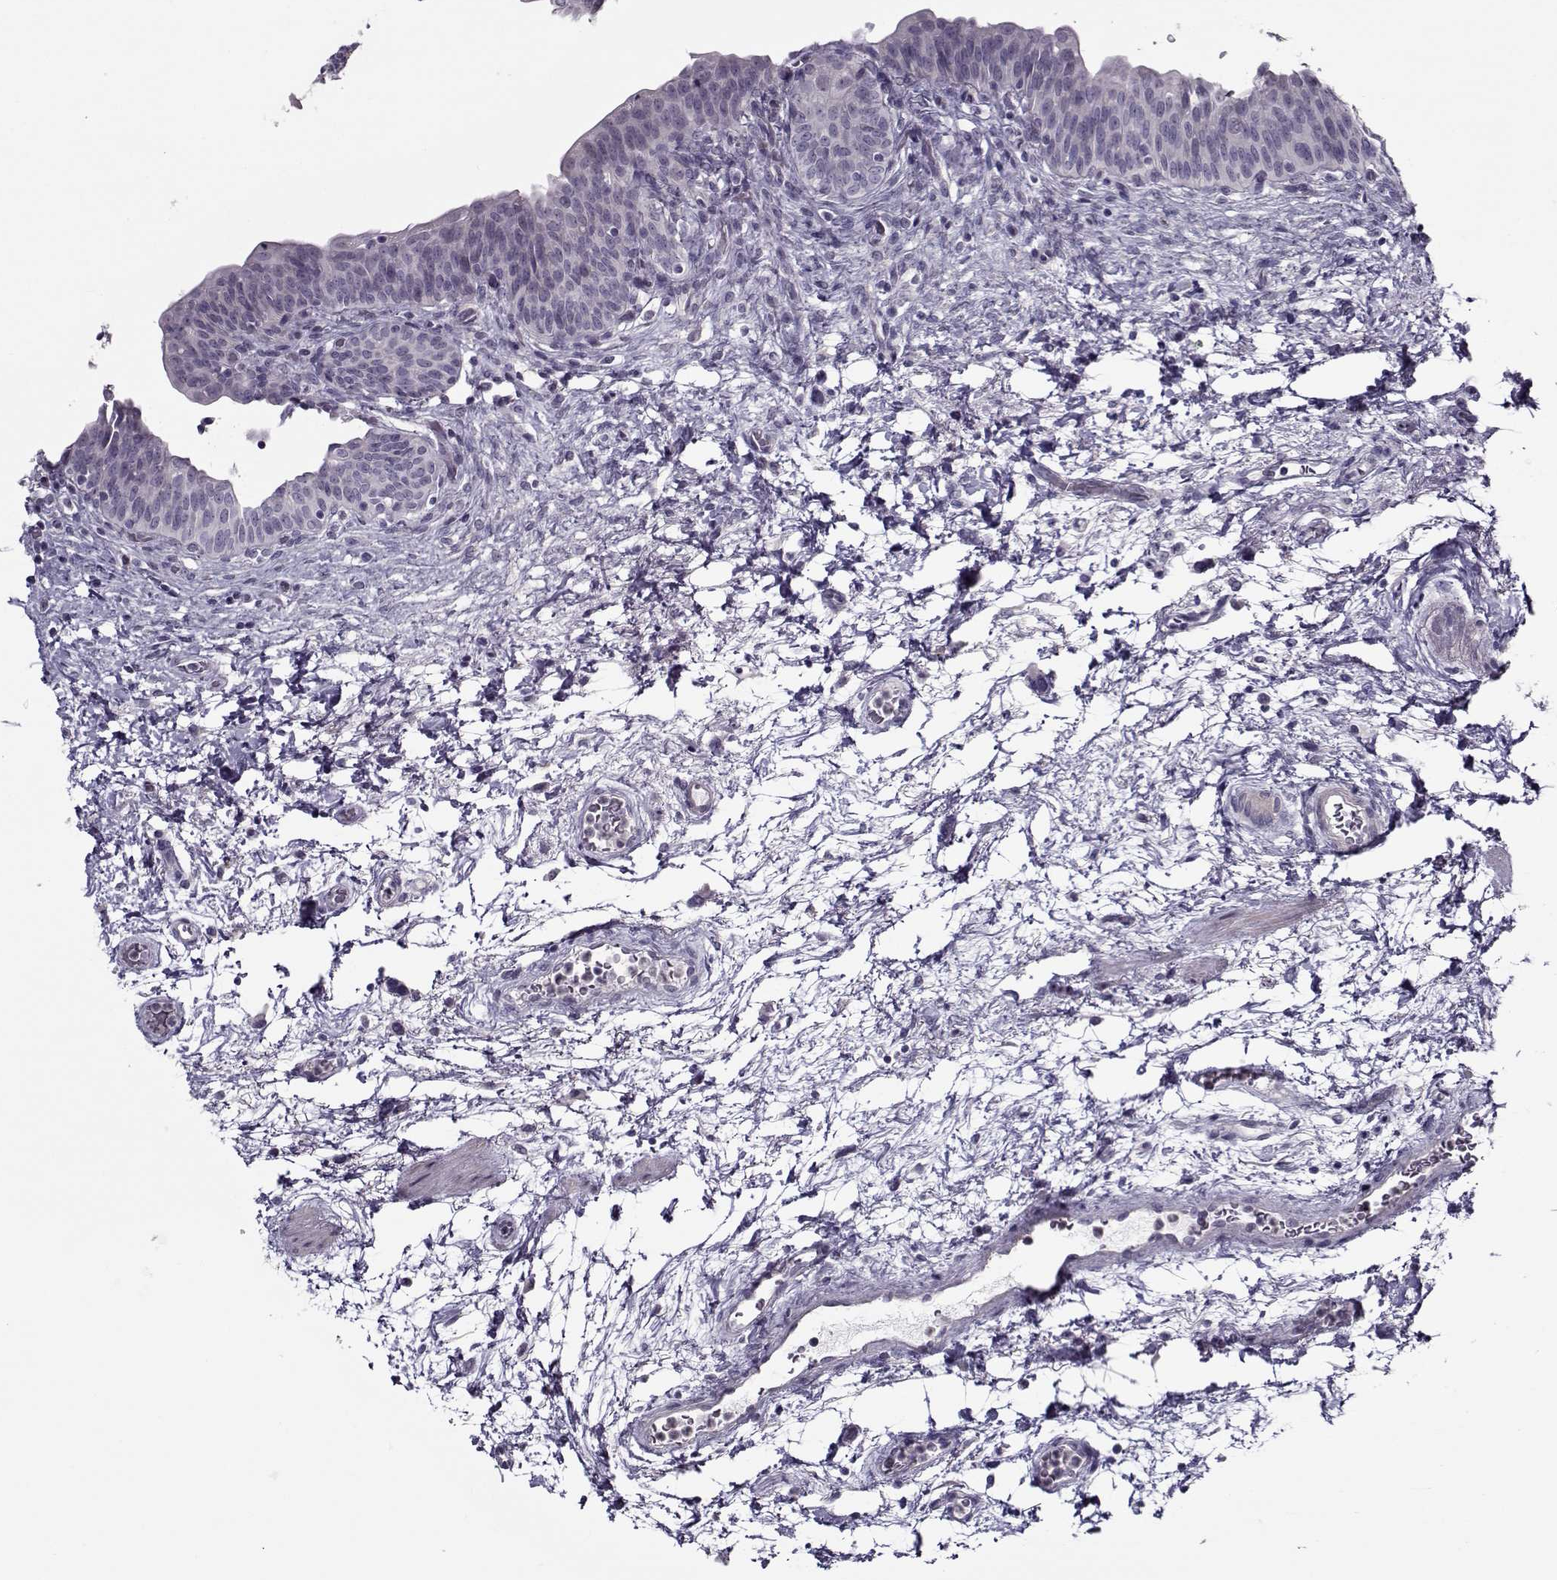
{"staining": {"intensity": "negative", "quantity": "none", "location": "none"}, "tissue": "urinary bladder", "cell_type": "Urothelial cells", "image_type": "normal", "snomed": [{"axis": "morphology", "description": "Normal tissue, NOS"}, {"axis": "topography", "description": "Urinary bladder"}], "caption": "DAB (3,3'-diaminobenzidine) immunohistochemical staining of normal human urinary bladder exhibits no significant expression in urothelial cells. Nuclei are stained in blue.", "gene": "CIBAR1", "patient": {"sex": "male", "age": 69}}